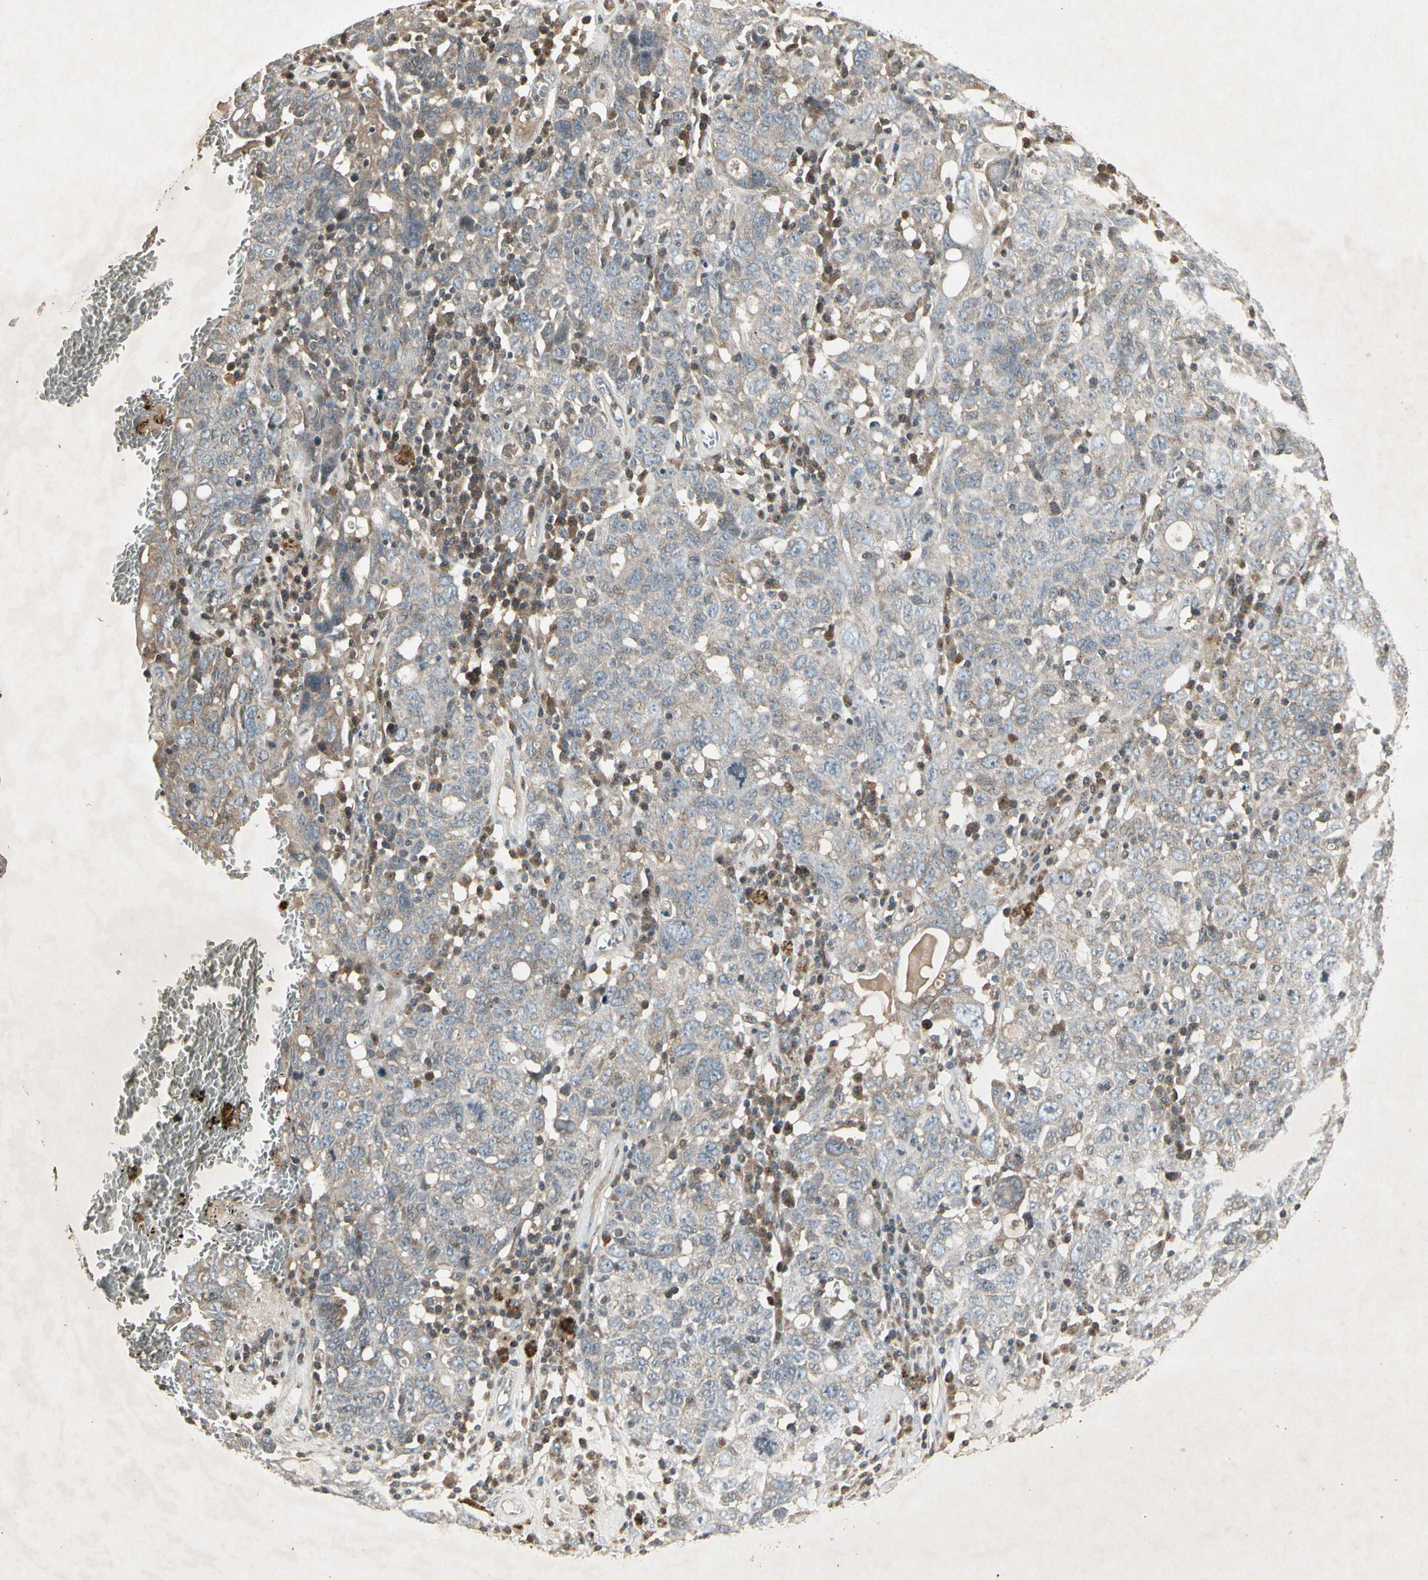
{"staining": {"intensity": "weak", "quantity": "25%-75%", "location": "cytoplasmic/membranous"}, "tissue": "ovarian cancer", "cell_type": "Tumor cells", "image_type": "cancer", "snomed": [{"axis": "morphology", "description": "Carcinoma, endometroid"}, {"axis": "topography", "description": "Ovary"}], "caption": "This photomicrograph displays immunohistochemistry (IHC) staining of human endometroid carcinoma (ovarian), with low weak cytoplasmic/membranous staining in approximately 25%-75% of tumor cells.", "gene": "TEK", "patient": {"sex": "female", "age": 62}}